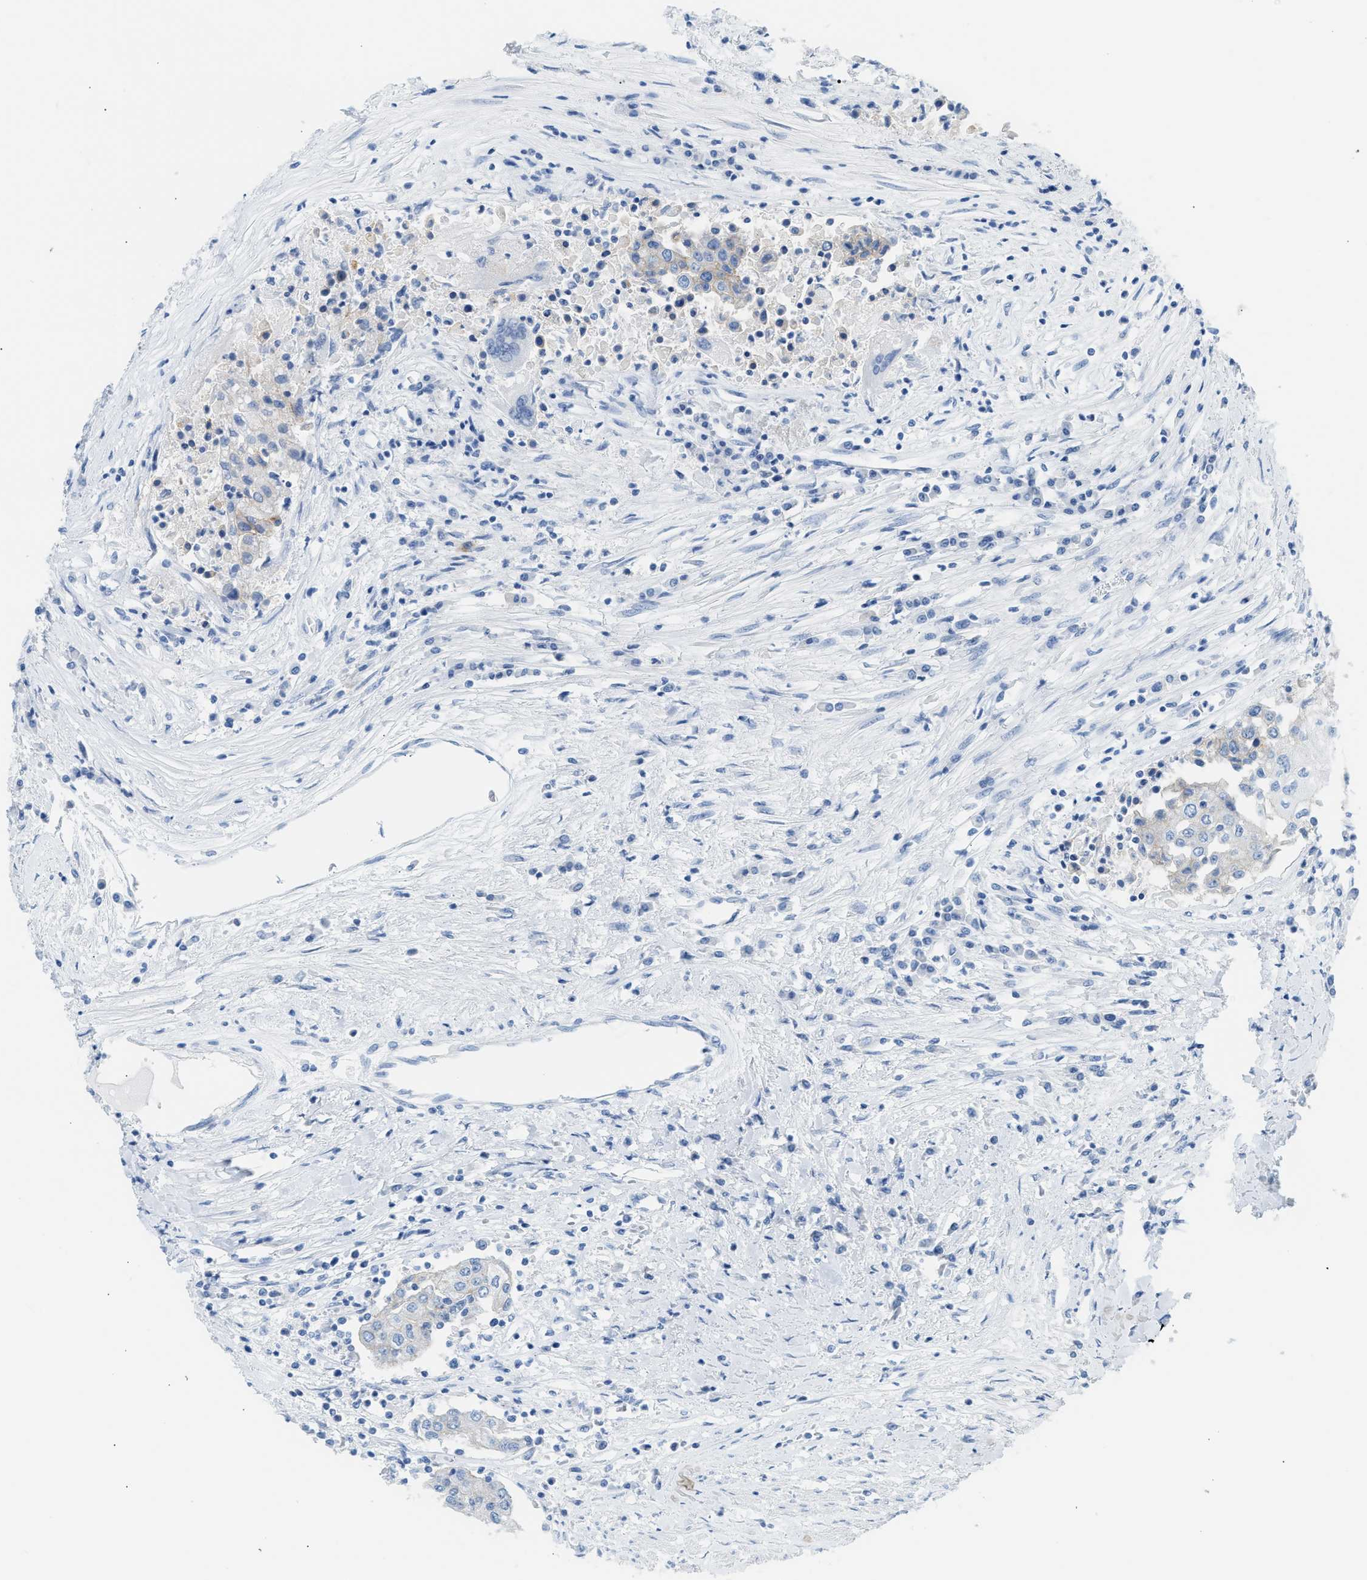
{"staining": {"intensity": "negative", "quantity": "none", "location": "none"}, "tissue": "urothelial cancer", "cell_type": "Tumor cells", "image_type": "cancer", "snomed": [{"axis": "morphology", "description": "Urothelial carcinoma, High grade"}, {"axis": "topography", "description": "Urinary bladder"}], "caption": "An image of high-grade urothelial carcinoma stained for a protein displays no brown staining in tumor cells. (DAB (3,3'-diaminobenzidine) immunohistochemistry with hematoxylin counter stain).", "gene": "ERBB2", "patient": {"sex": "female", "age": 85}}